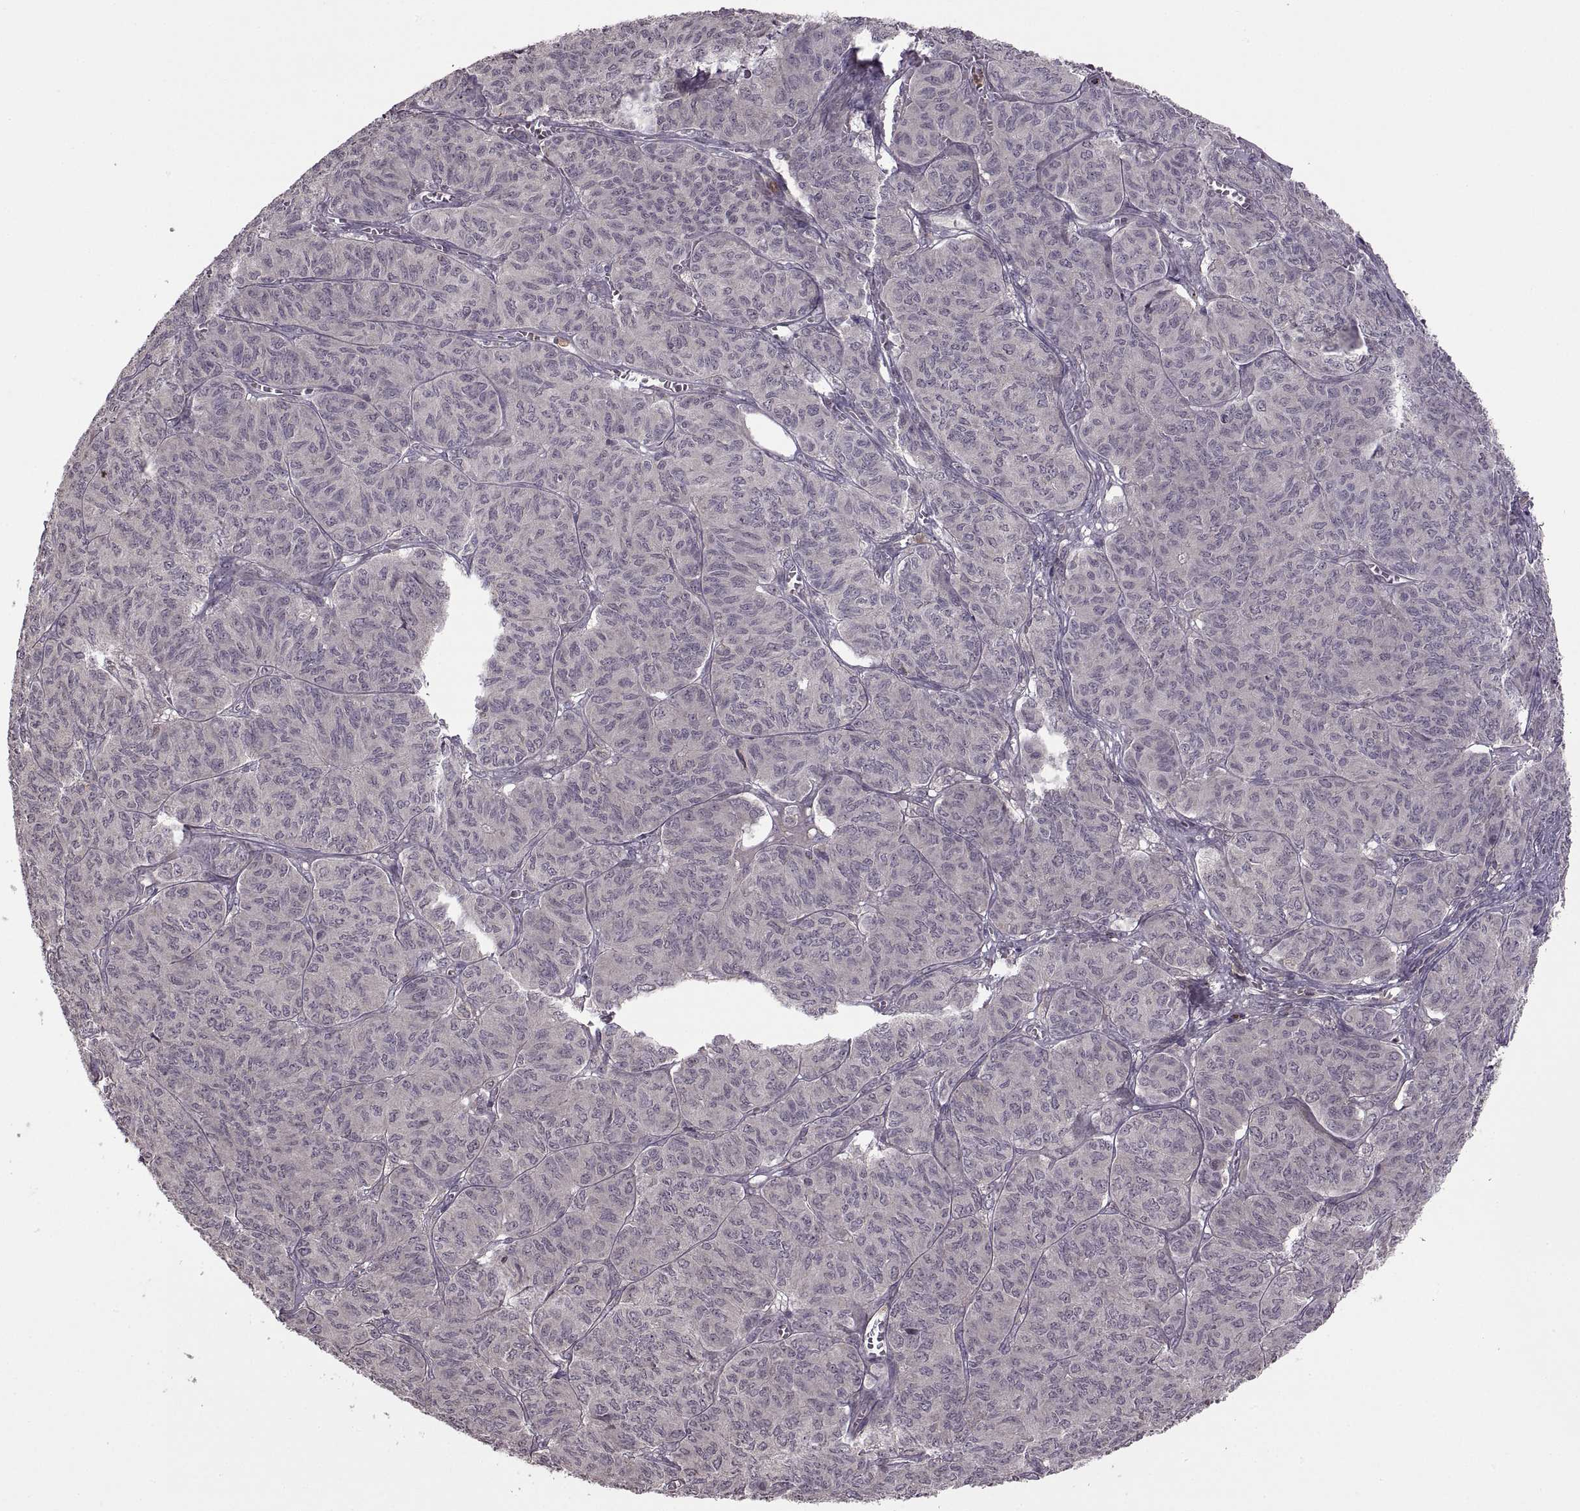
{"staining": {"intensity": "negative", "quantity": "none", "location": "none"}, "tissue": "ovarian cancer", "cell_type": "Tumor cells", "image_type": "cancer", "snomed": [{"axis": "morphology", "description": "Carcinoma, endometroid"}, {"axis": "topography", "description": "Ovary"}], "caption": "Immunohistochemistry (IHC) micrograph of ovarian cancer (endometroid carcinoma) stained for a protein (brown), which shows no positivity in tumor cells.", "gene": "PIERCE1", "patient": {"sex": "female", "age": 80}}